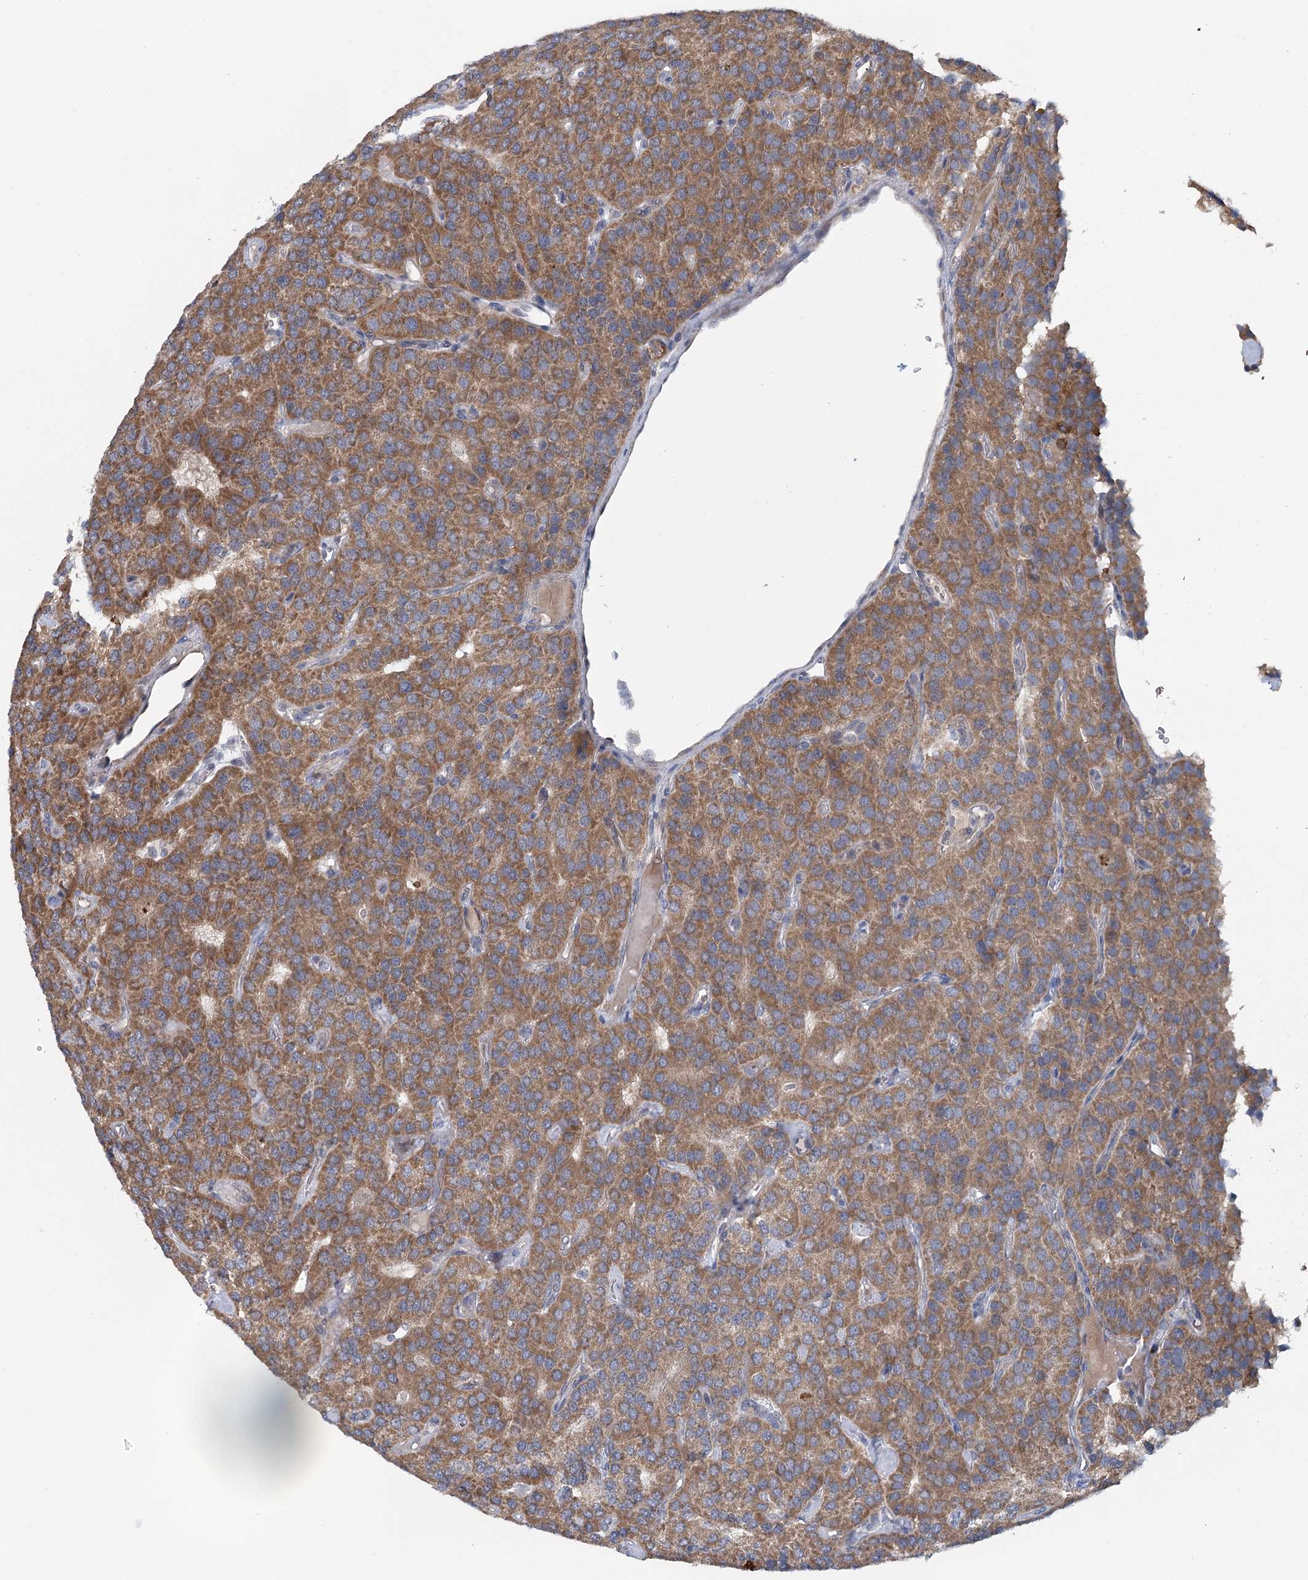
{"staining": {"intensity": "moderate", "quantity": ">75%", "location": "cytoplasmic/membranous"}, "tissue": "parathyroid gland", "cell_type": "Glandular cells", "image_type": "normal", "snomed": [{"axis": "morphology", "description": "Normal tissue, NOS"}, {"axis": "morphology", "description": "Adenoma, NOS"}, {"axis": "topography", "description": "Parathyroid gland"}], "caption": "Brown immunohistochemical staining in benign human parathyroid gland exhibits moderate cytoplasmic/membranous staining in about >75% of glandular cells.", "gene": "CIB4", "patient": {"sex": "female", "age": 86}}